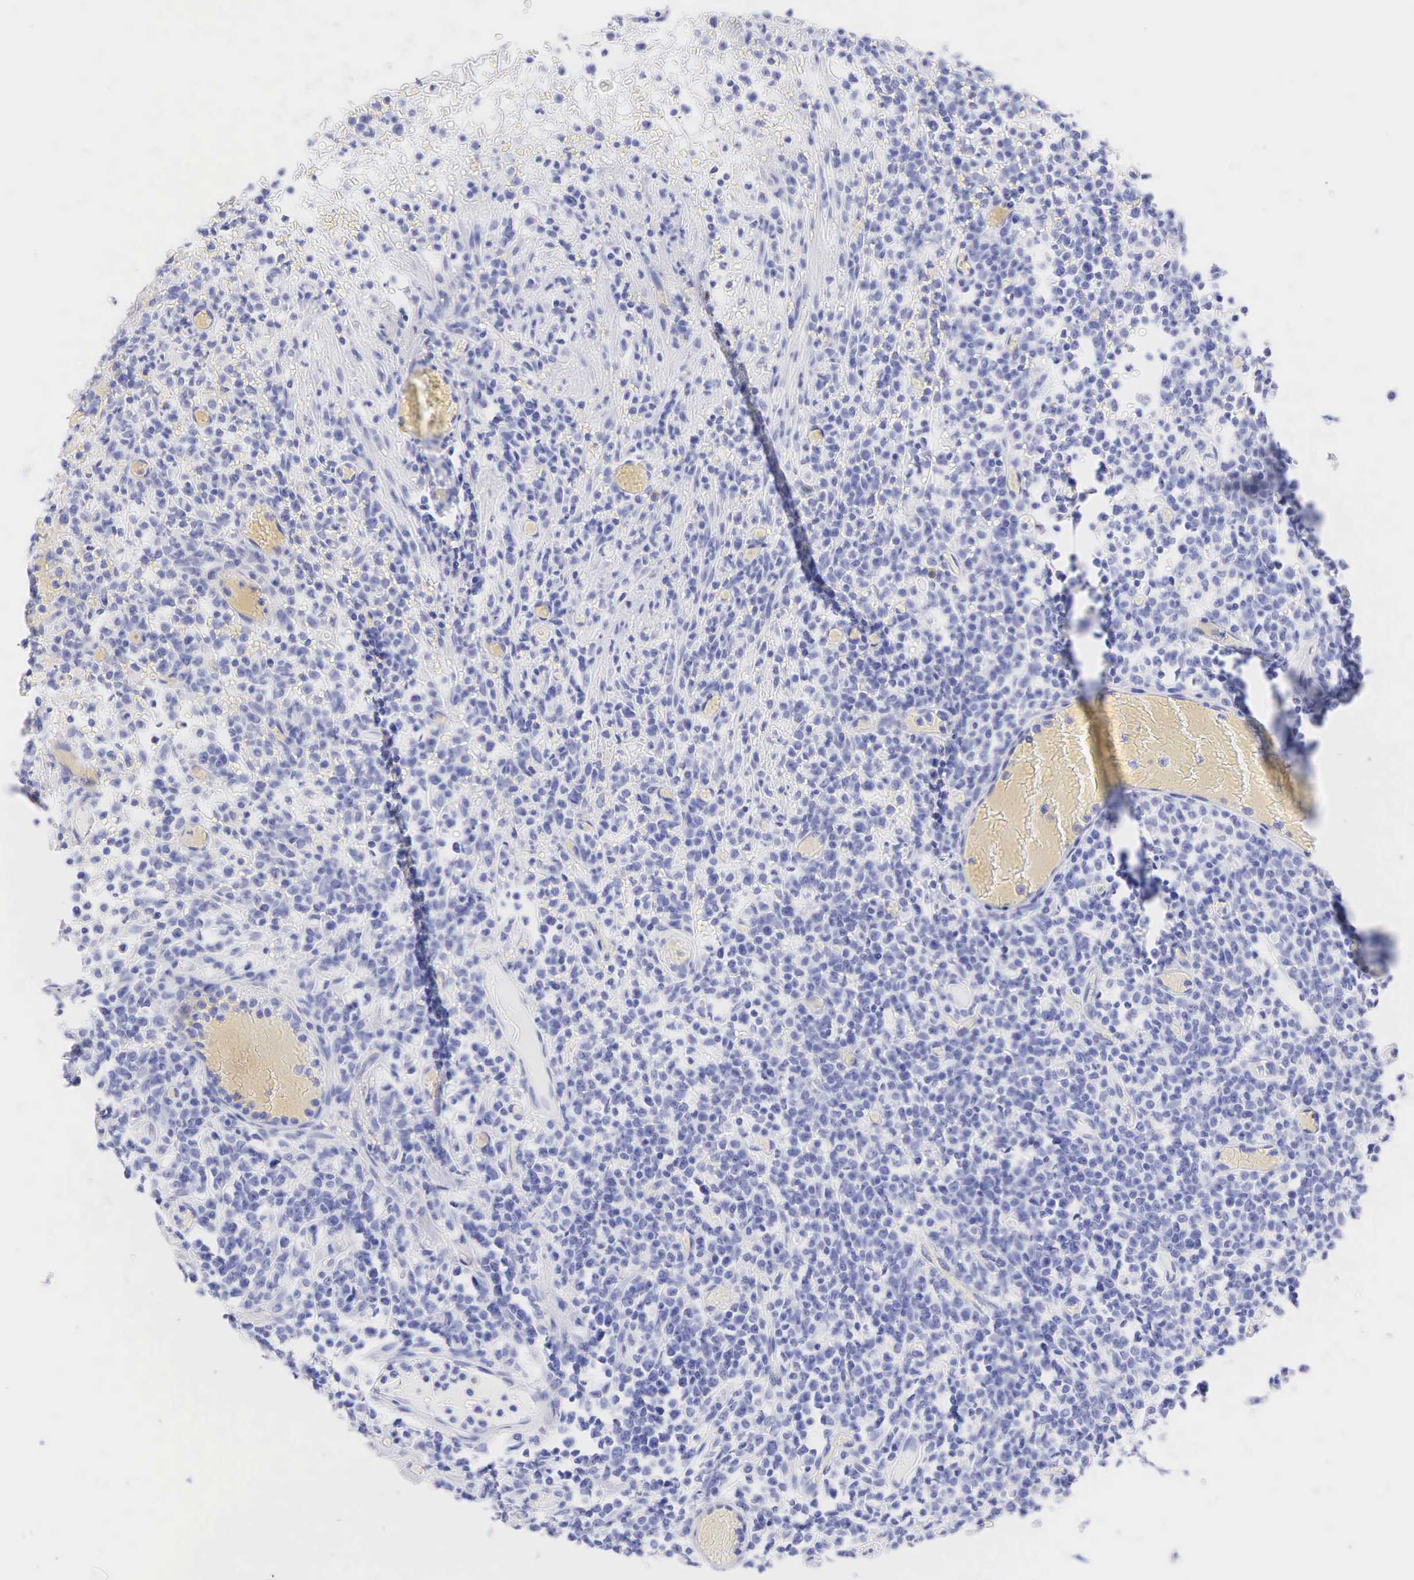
{"staining": {"intensity": "negative", "quantity": "none", "location": "none"}, "tissue": "lymphoma", "cell_type": "Tumor cells", "image_type": "cancer", "snomed": [{"axis": "morphology", "description": "Malignant lymphoma, non-Hodgkin's type, High grade"}, {"axis": "topography", "description": "Colon"}], "caption": "The image exhibits no significant staining in tumor cells of lymphoma.", "gene": "KRT14", "patient": {"sex": "male", "age": 82}}